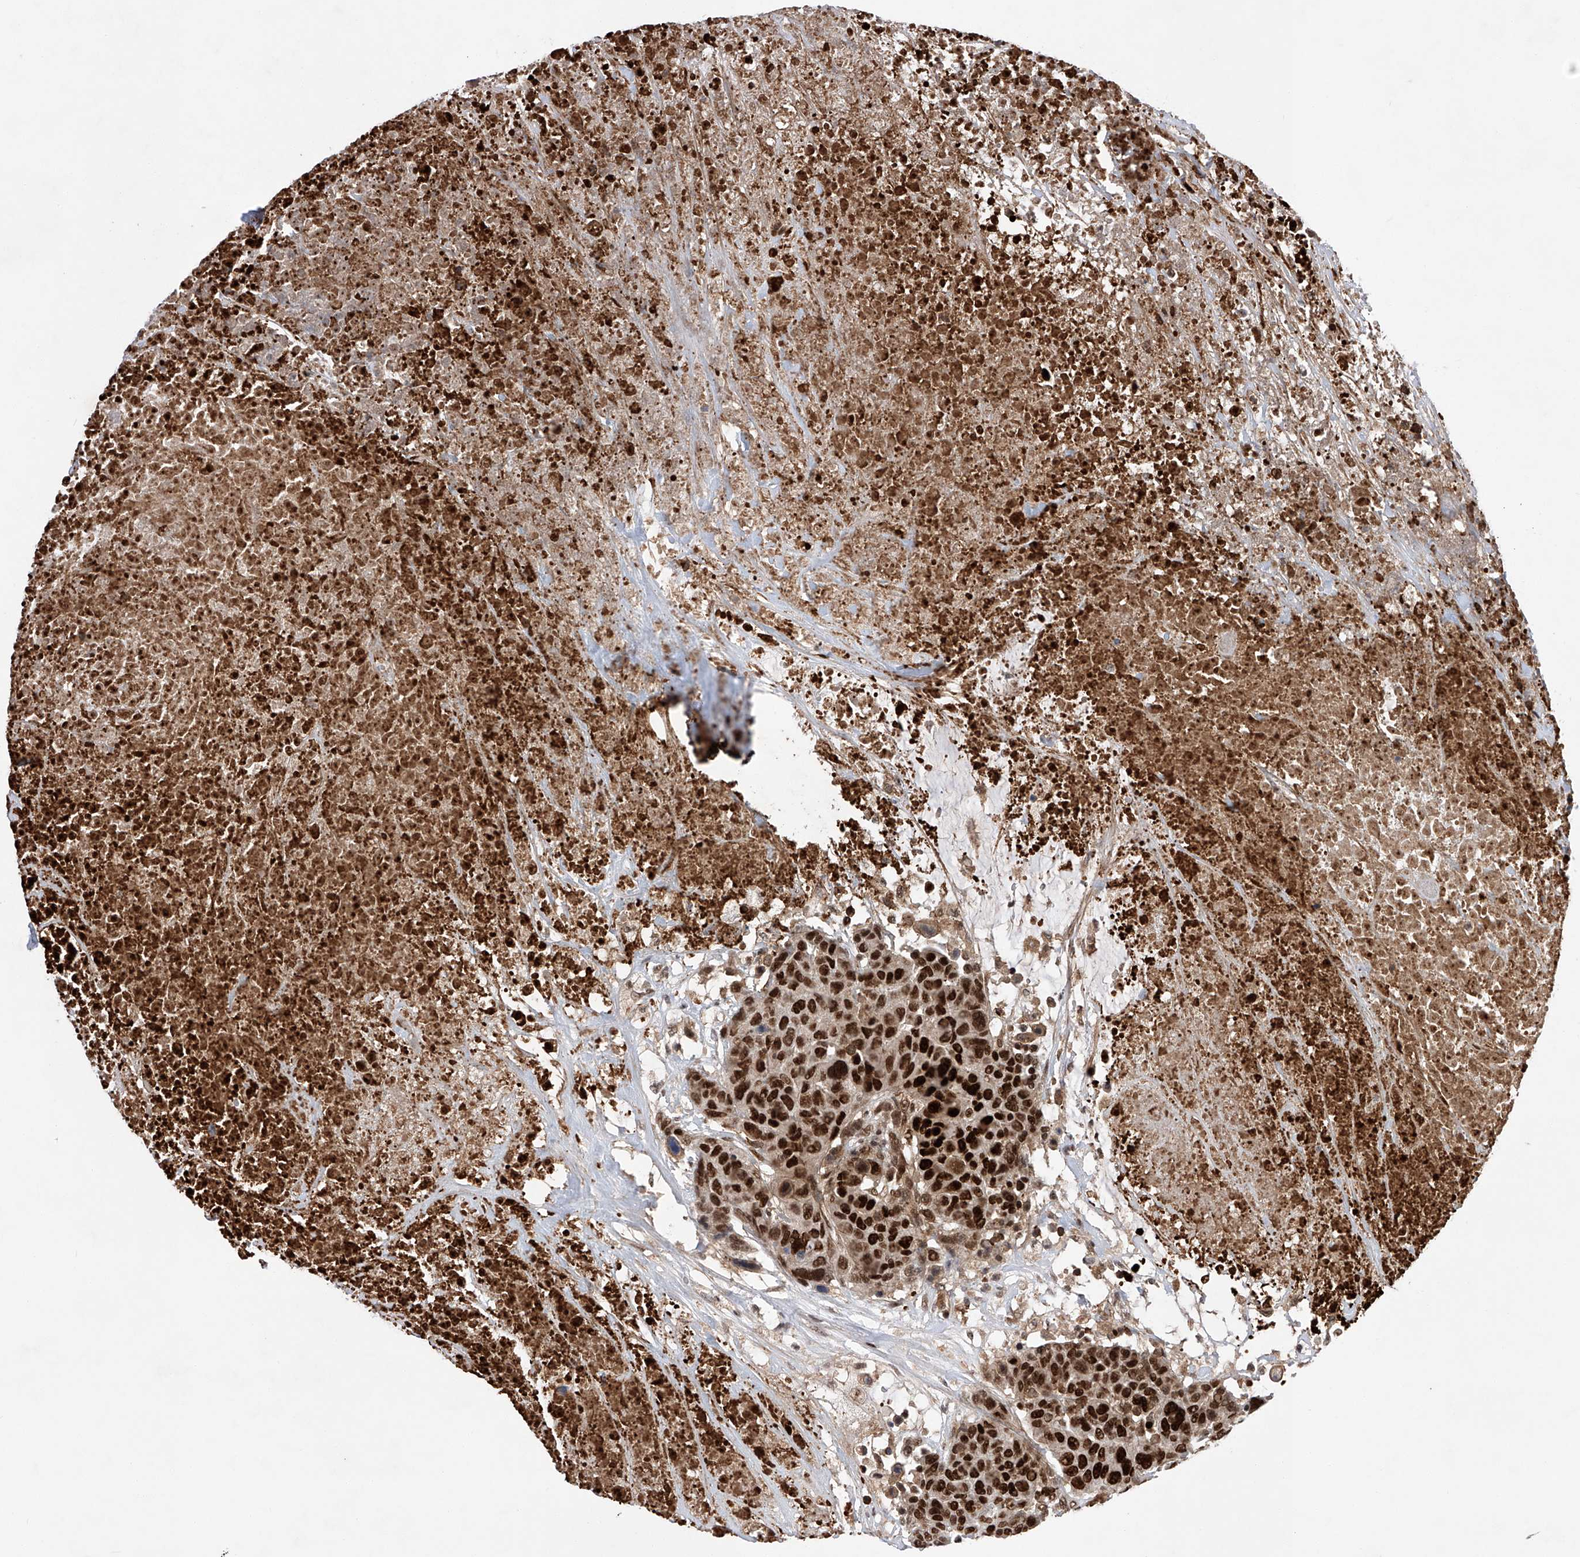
{"staining": {"intensity": "strong", "quantity": ">75%", "location": "nuclear"}, "tissue": "breast cancer", "cell_type": "Tumor cells", "image_type": "cancer", "snomed": [{"axis": "morphology", "description": "Duct carcinoma"}, {"axis": "topography", "description": "Breast"}], "caption": "A brown stain shows strong nuclear positivity of a protein in breast cancer tumor cells. The staining was performed using DAB, with brown indicating positive protein expression. Nuclei are stained blue with hematoxylin.", "gene": "ZNF280D", "patient": {"sex": "female", "age": 37}}